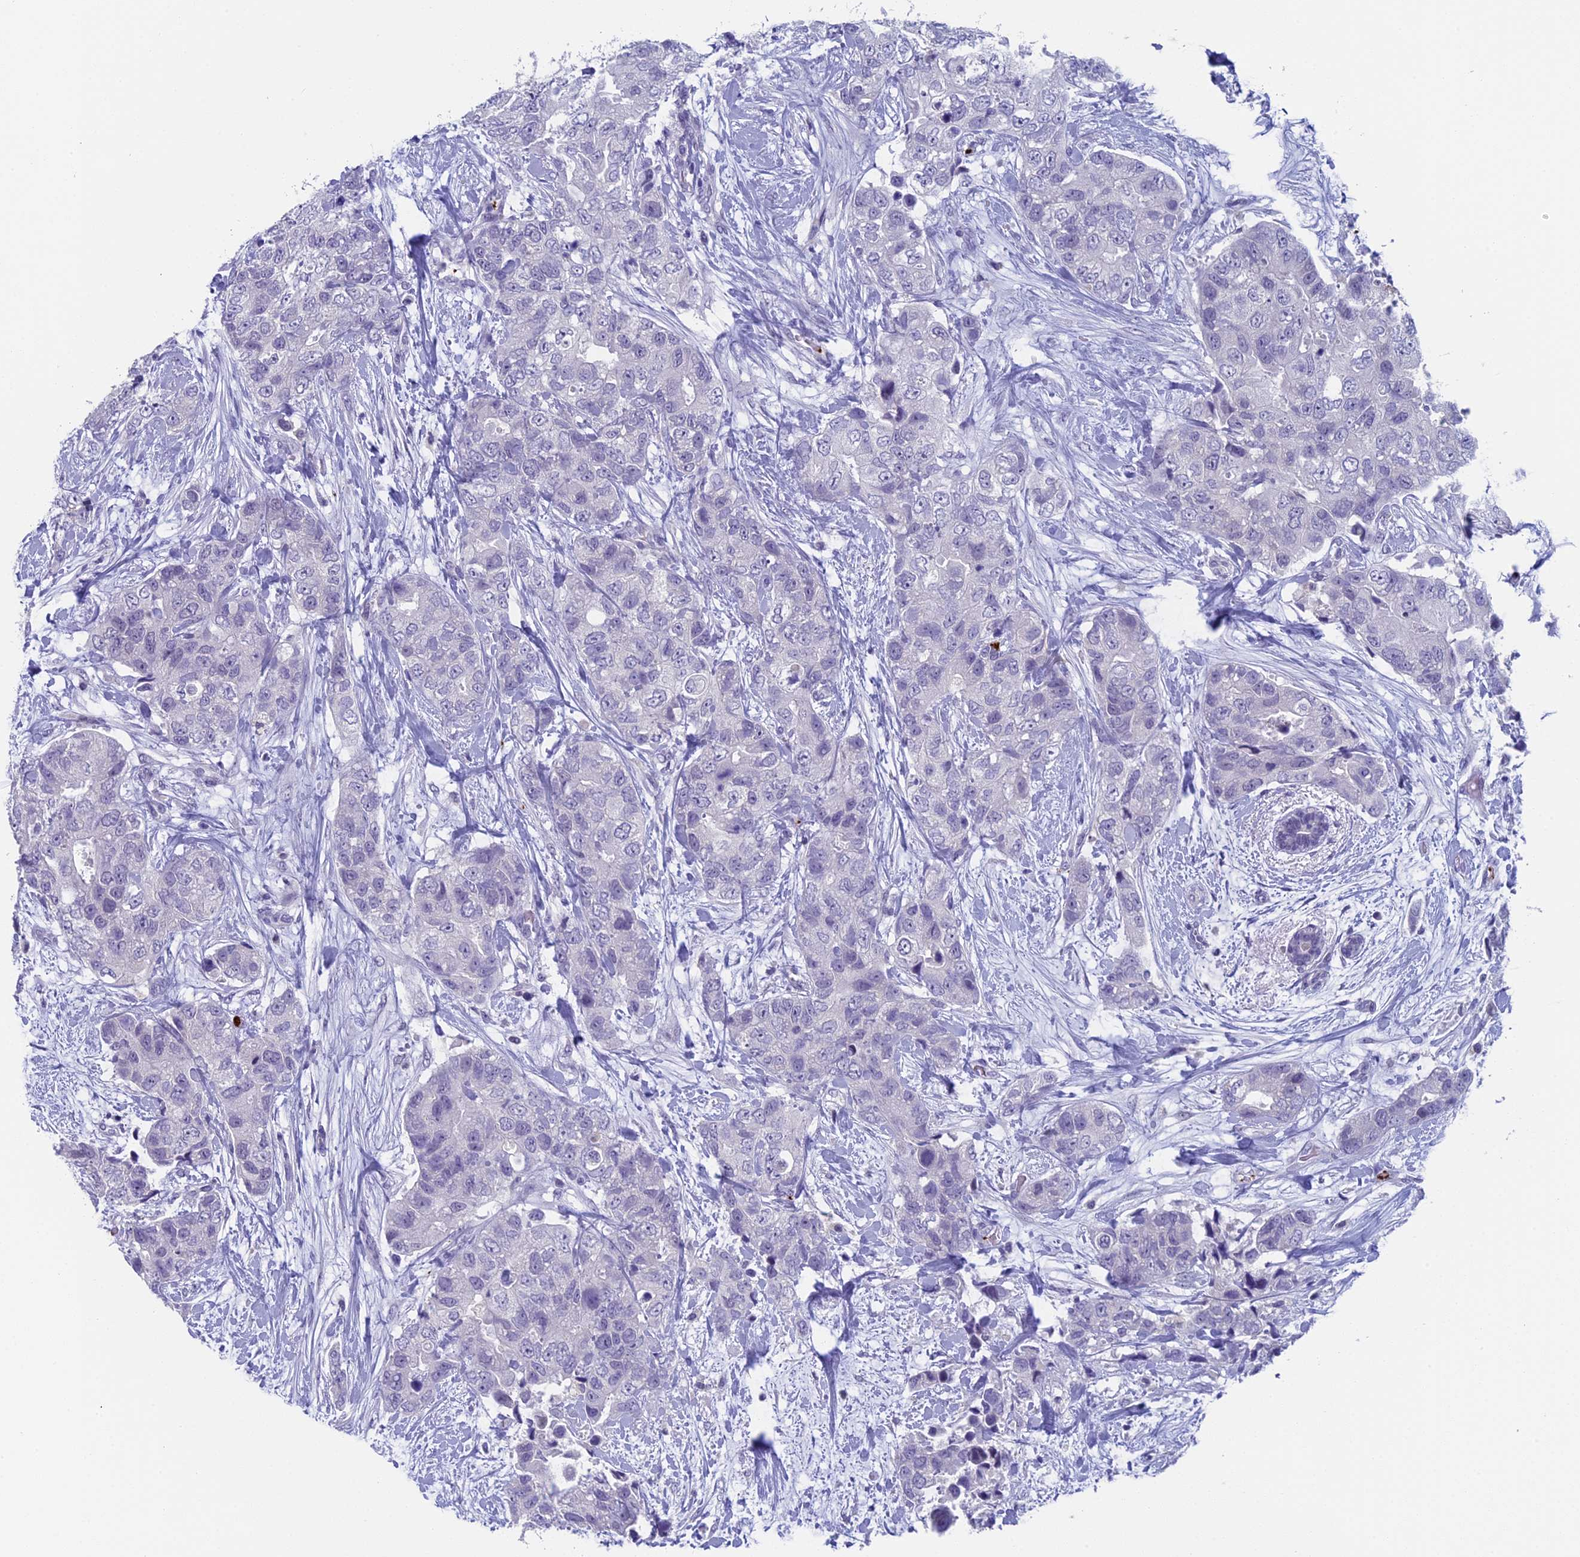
{"staining": {"intensity": "negative", "quantity": "none", "location": "none"}, "tissue": "breast cancer", "cell_type": "Tumor cells", "image_type": "cancer", "snomed": [{"axis": "morphology", "description": "Duct carcinoma"}, {"axis": "topography", "description": "Breast"}], "caption": "This is an IHC micrograph of breast infiltrating ductal carcinoma. There is no expression in tumor cells.", "gene": "AIFM2", "patient": {"sex": "female", "age": 62}}